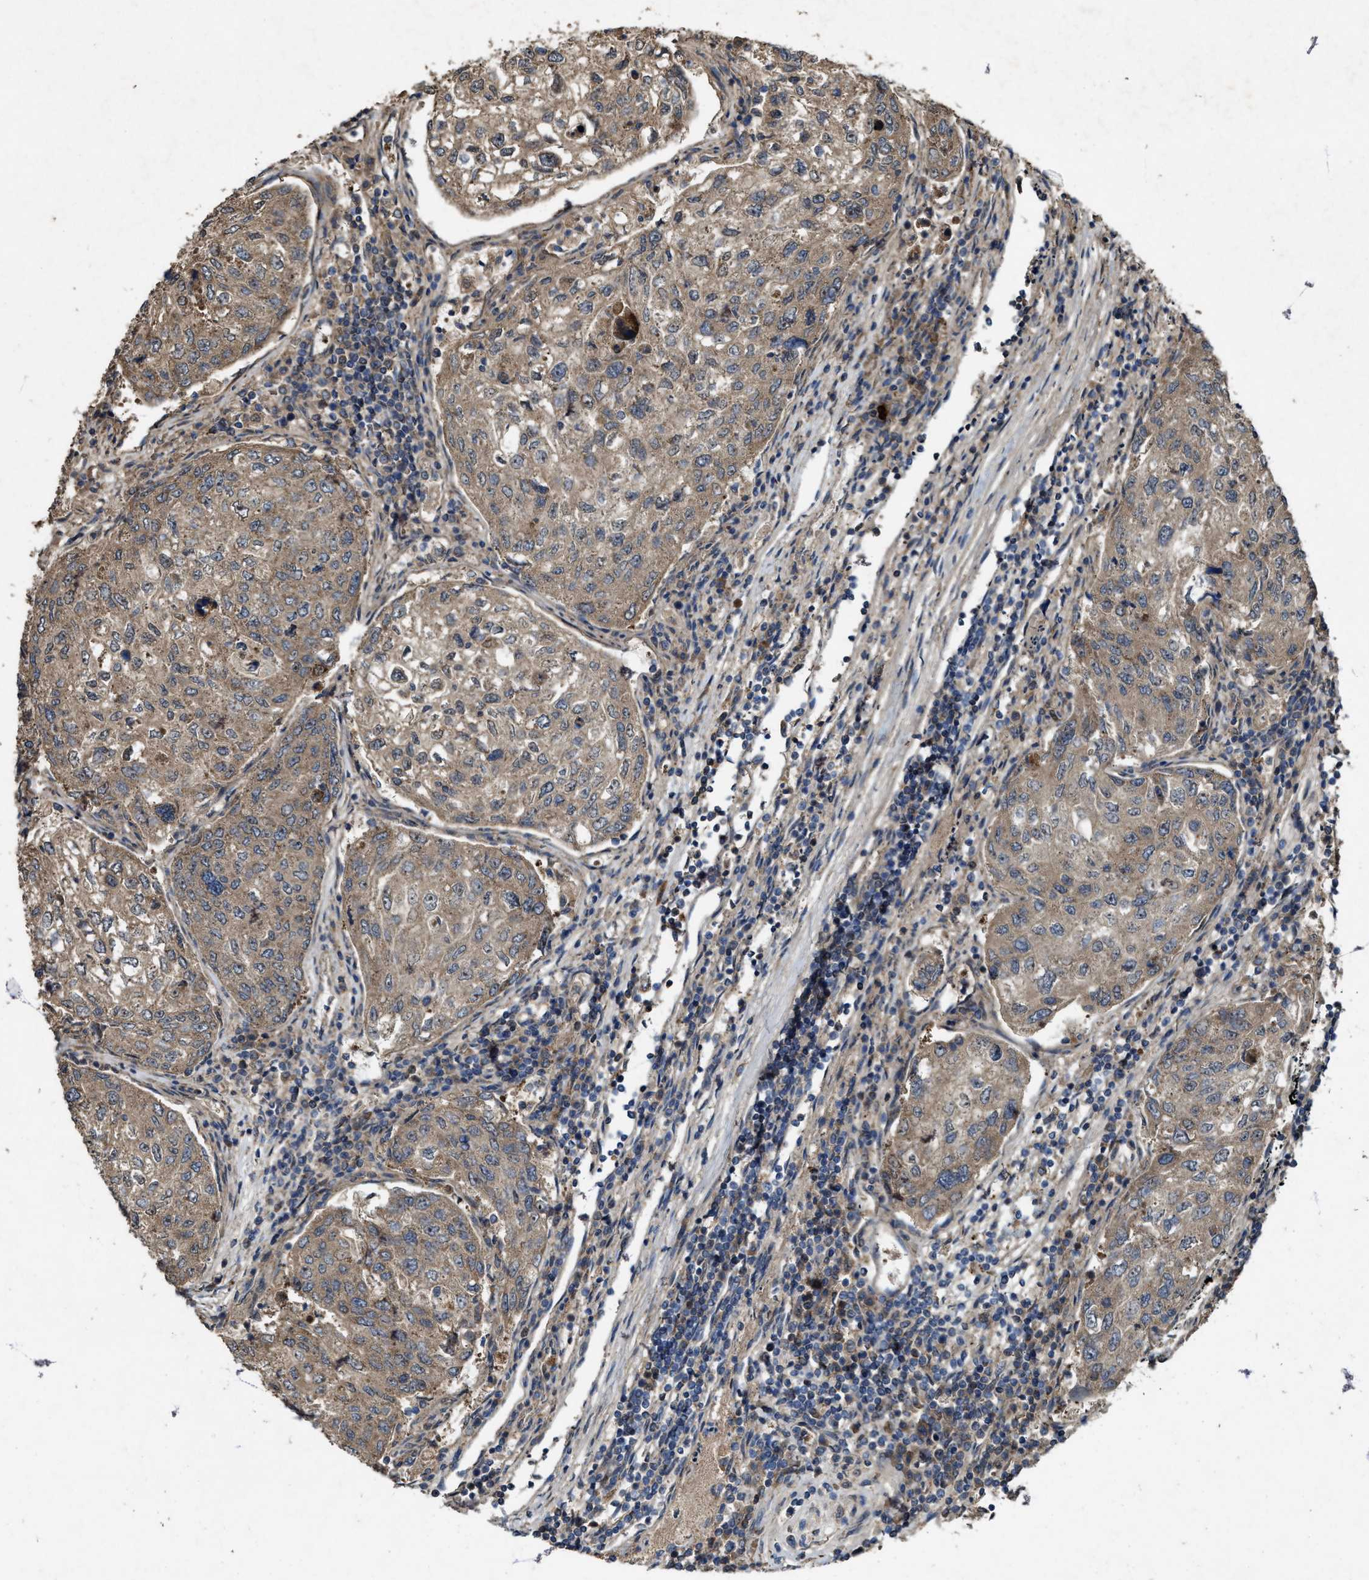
{"staining": {"intensity": "moderate", "quantity": ">75%", "location": "cytoplasmic/membranous"}, "tissue": "urothelial cancer", "cell_type": "Tumor cells", "image_type": "cancer", "snomed": [{"axis": "morphology", "description": "Urothelial carcinoma, High grade"}, {"axis": "topography", "description": "Lymph node"}, {"axis": "topography", "description": "Urinary bladder"}], "caption": "Urothelial carcinoma (high-grade) tissue reveals moderate cytoplasmic/membranous staining in approximately >75% of tumor cells", "gene": "PDP2", "patient": {"sex": "male", "age": 51}}